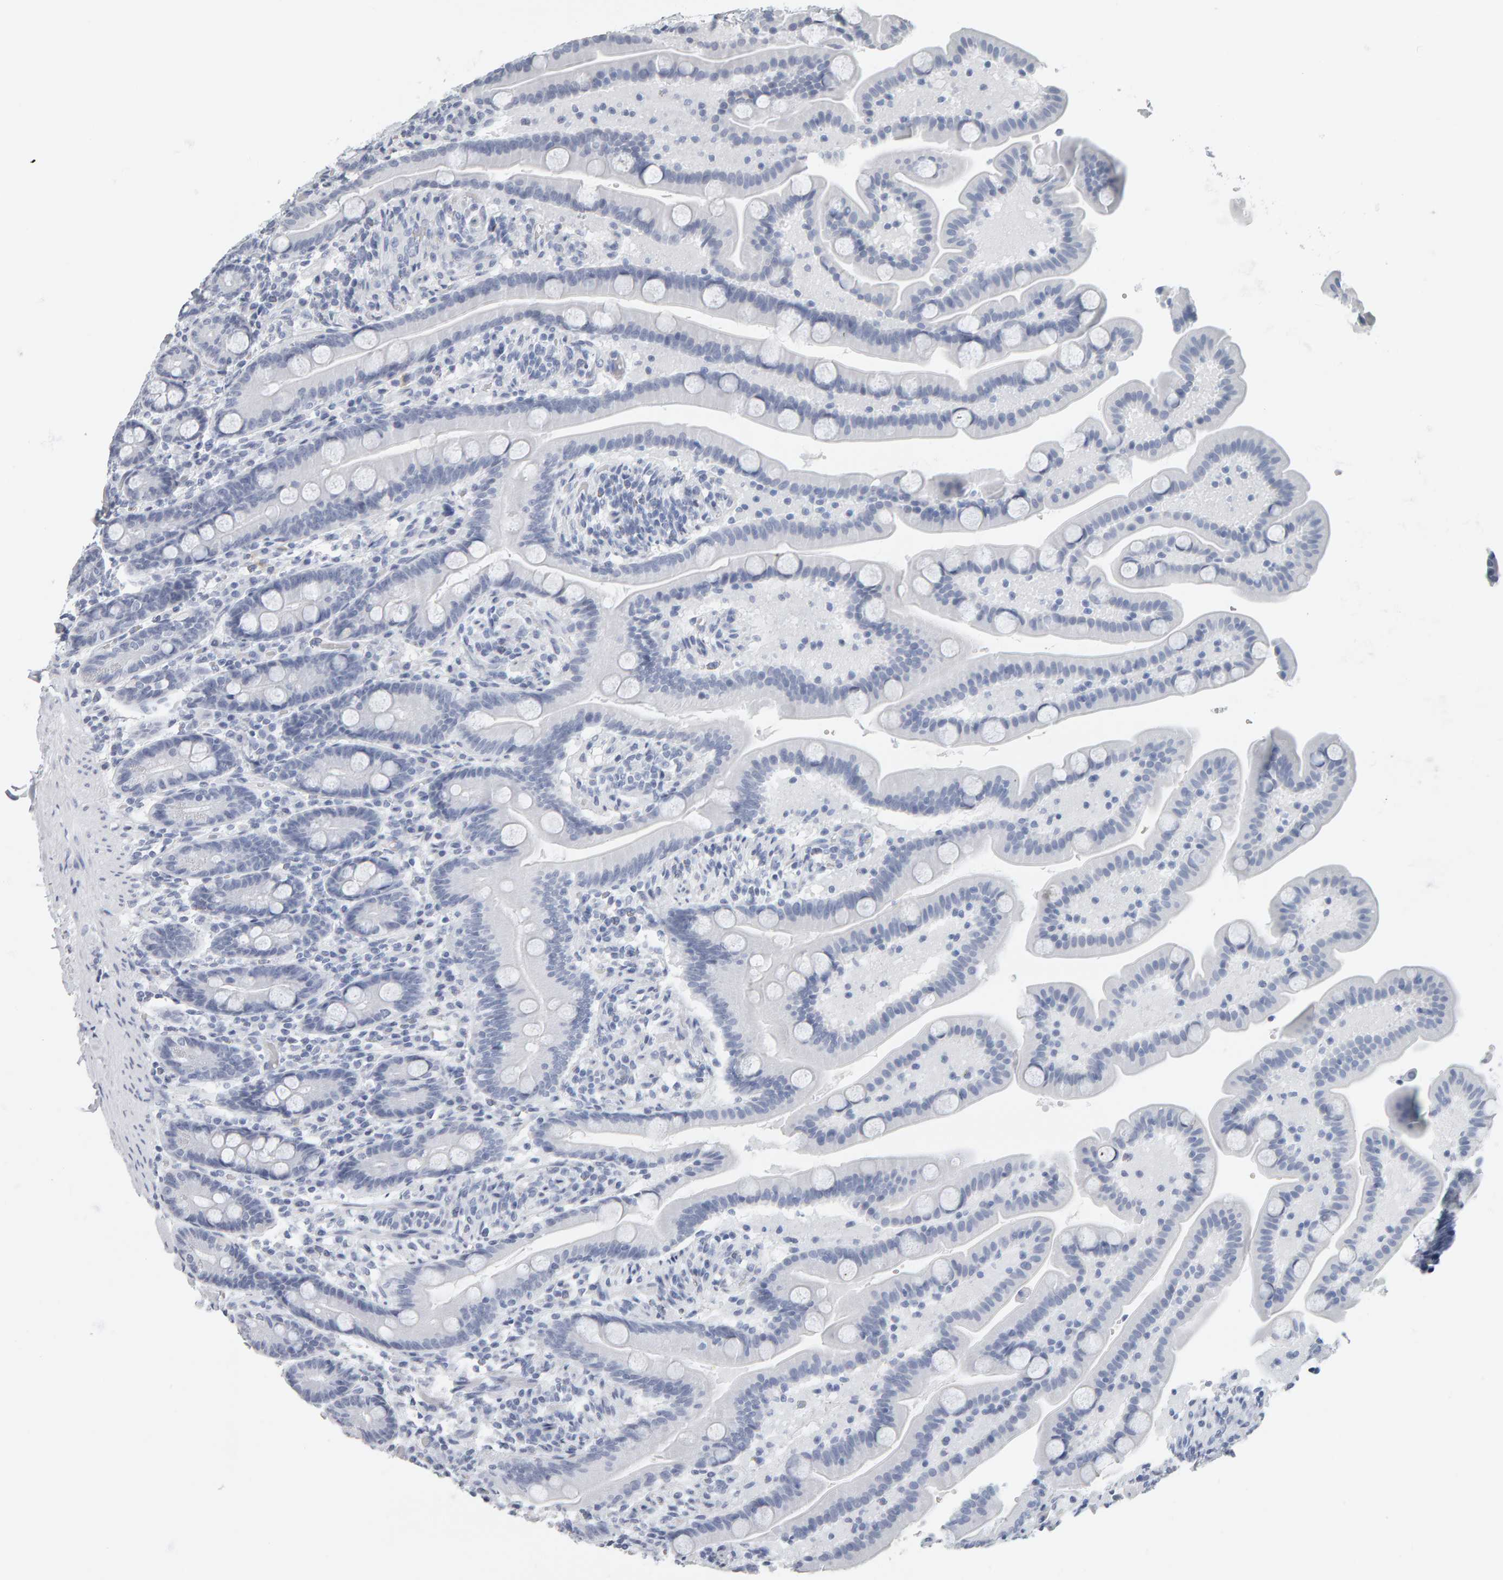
{"staining": {"intensity": "negative", "quantity": "none", "location": "none"}, "tissue": "duodenum", "cell_type": "Glandular cells", "image_type": "normal", "snomed": [{"axis": "morphology", "description": "Normal tissue, NOS"}, {"axis": "topography", "description": "Duodenum"}], "caption": "The photomicrograph demonstrates no significant staining in glandular cells of duodenum. (DAB (3,3'-diaminobenzidine) immunohistochemistry, high magnification).", "gene": "SPACA3", "patient": {"sex": "male", "age": 54}}